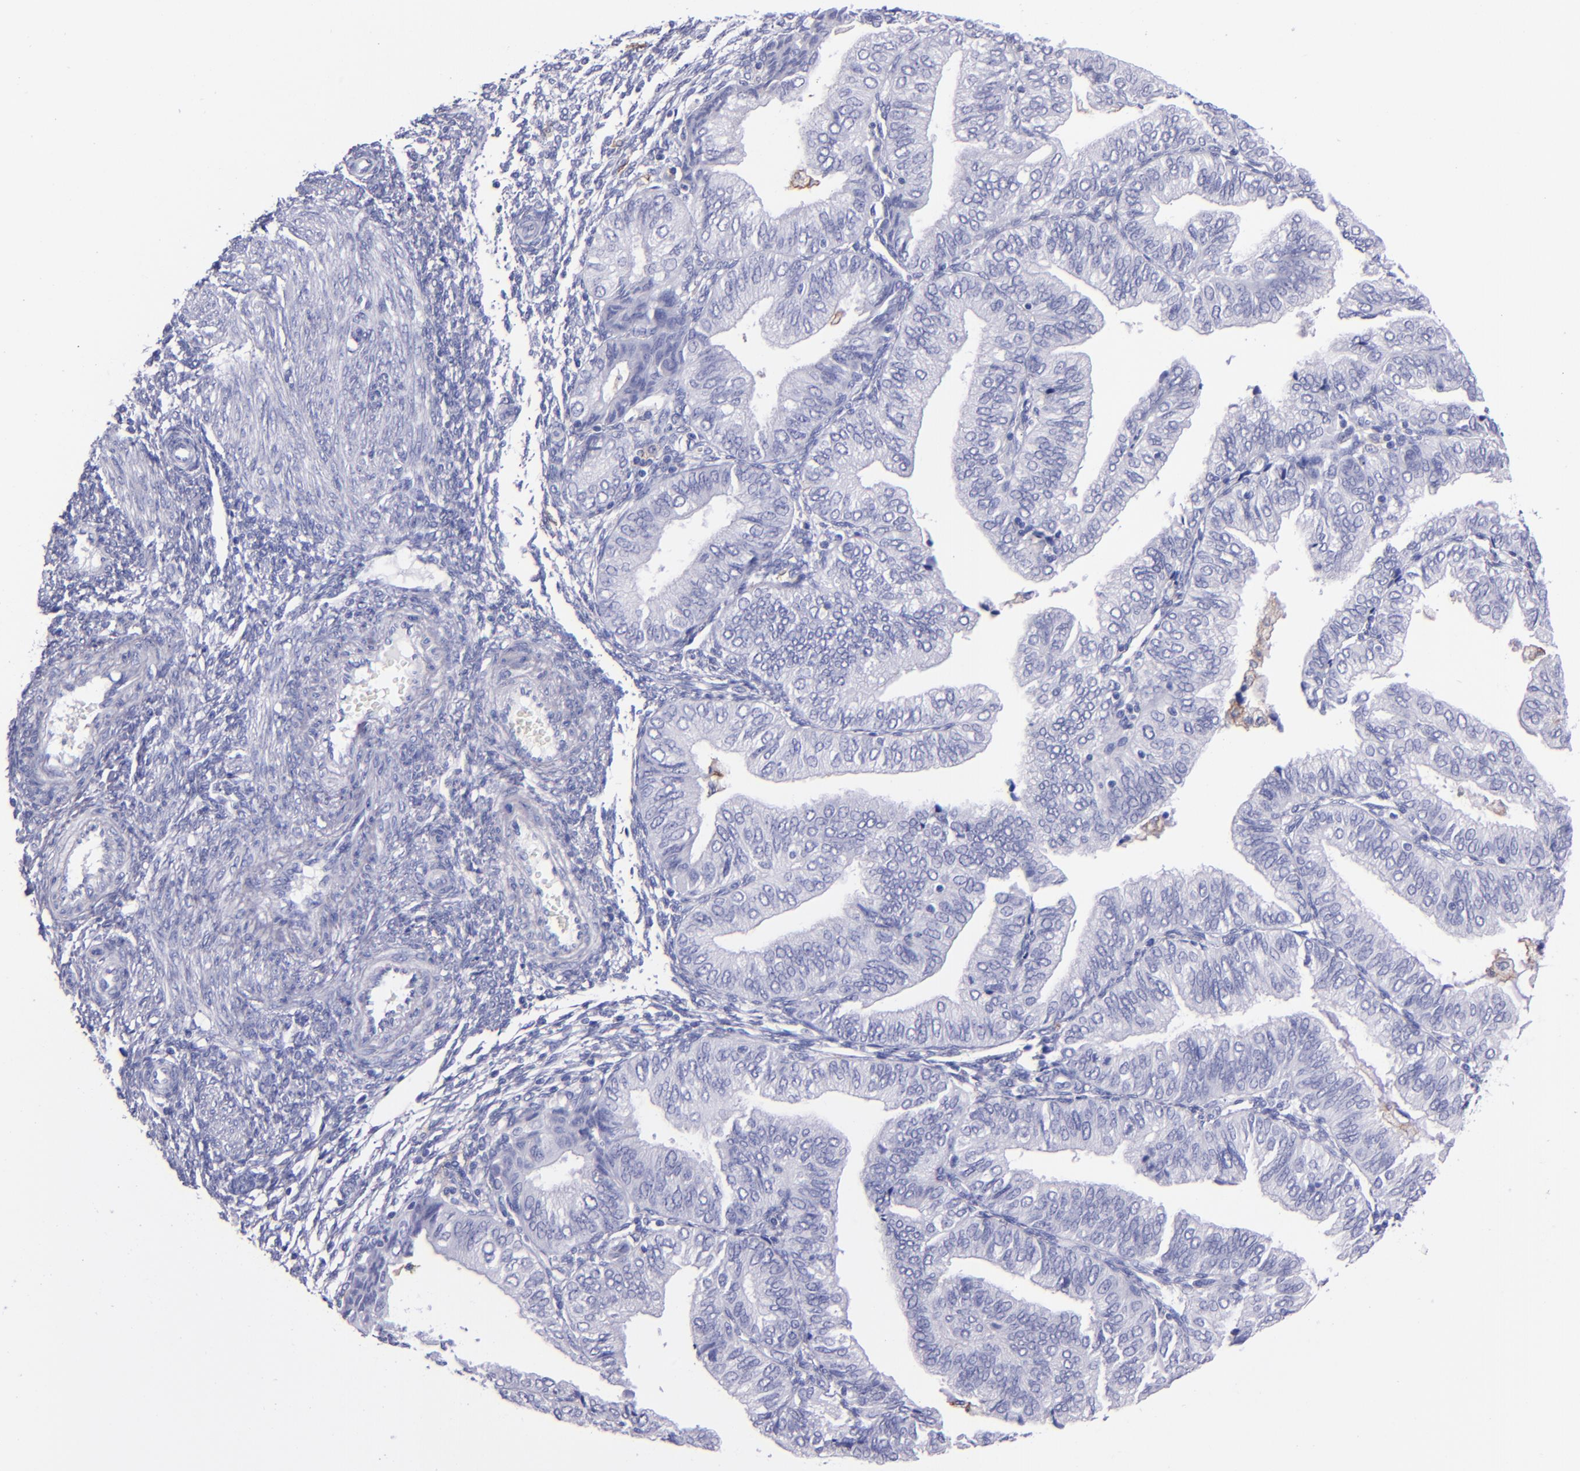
{"staining": {"intensity": "negative", "quantity": "none", "location": "none"}, "tissue": "endometrial cancer", "cell_type": "Tumor cells", "image_type": "cancer", "snomed": [{"axis": "morphology", "description": "Adenocarcinoma, NOS"}, {"axis": "topography", "description": "Endometrium"}], "caption": "Immunohistochemistry image of neoplastic tissue: endometrial cancer stained with DAB shows no significant protein staining in tumor cells.", "gene": "CR1", "patient": {"sex": "female", "age": 51}}